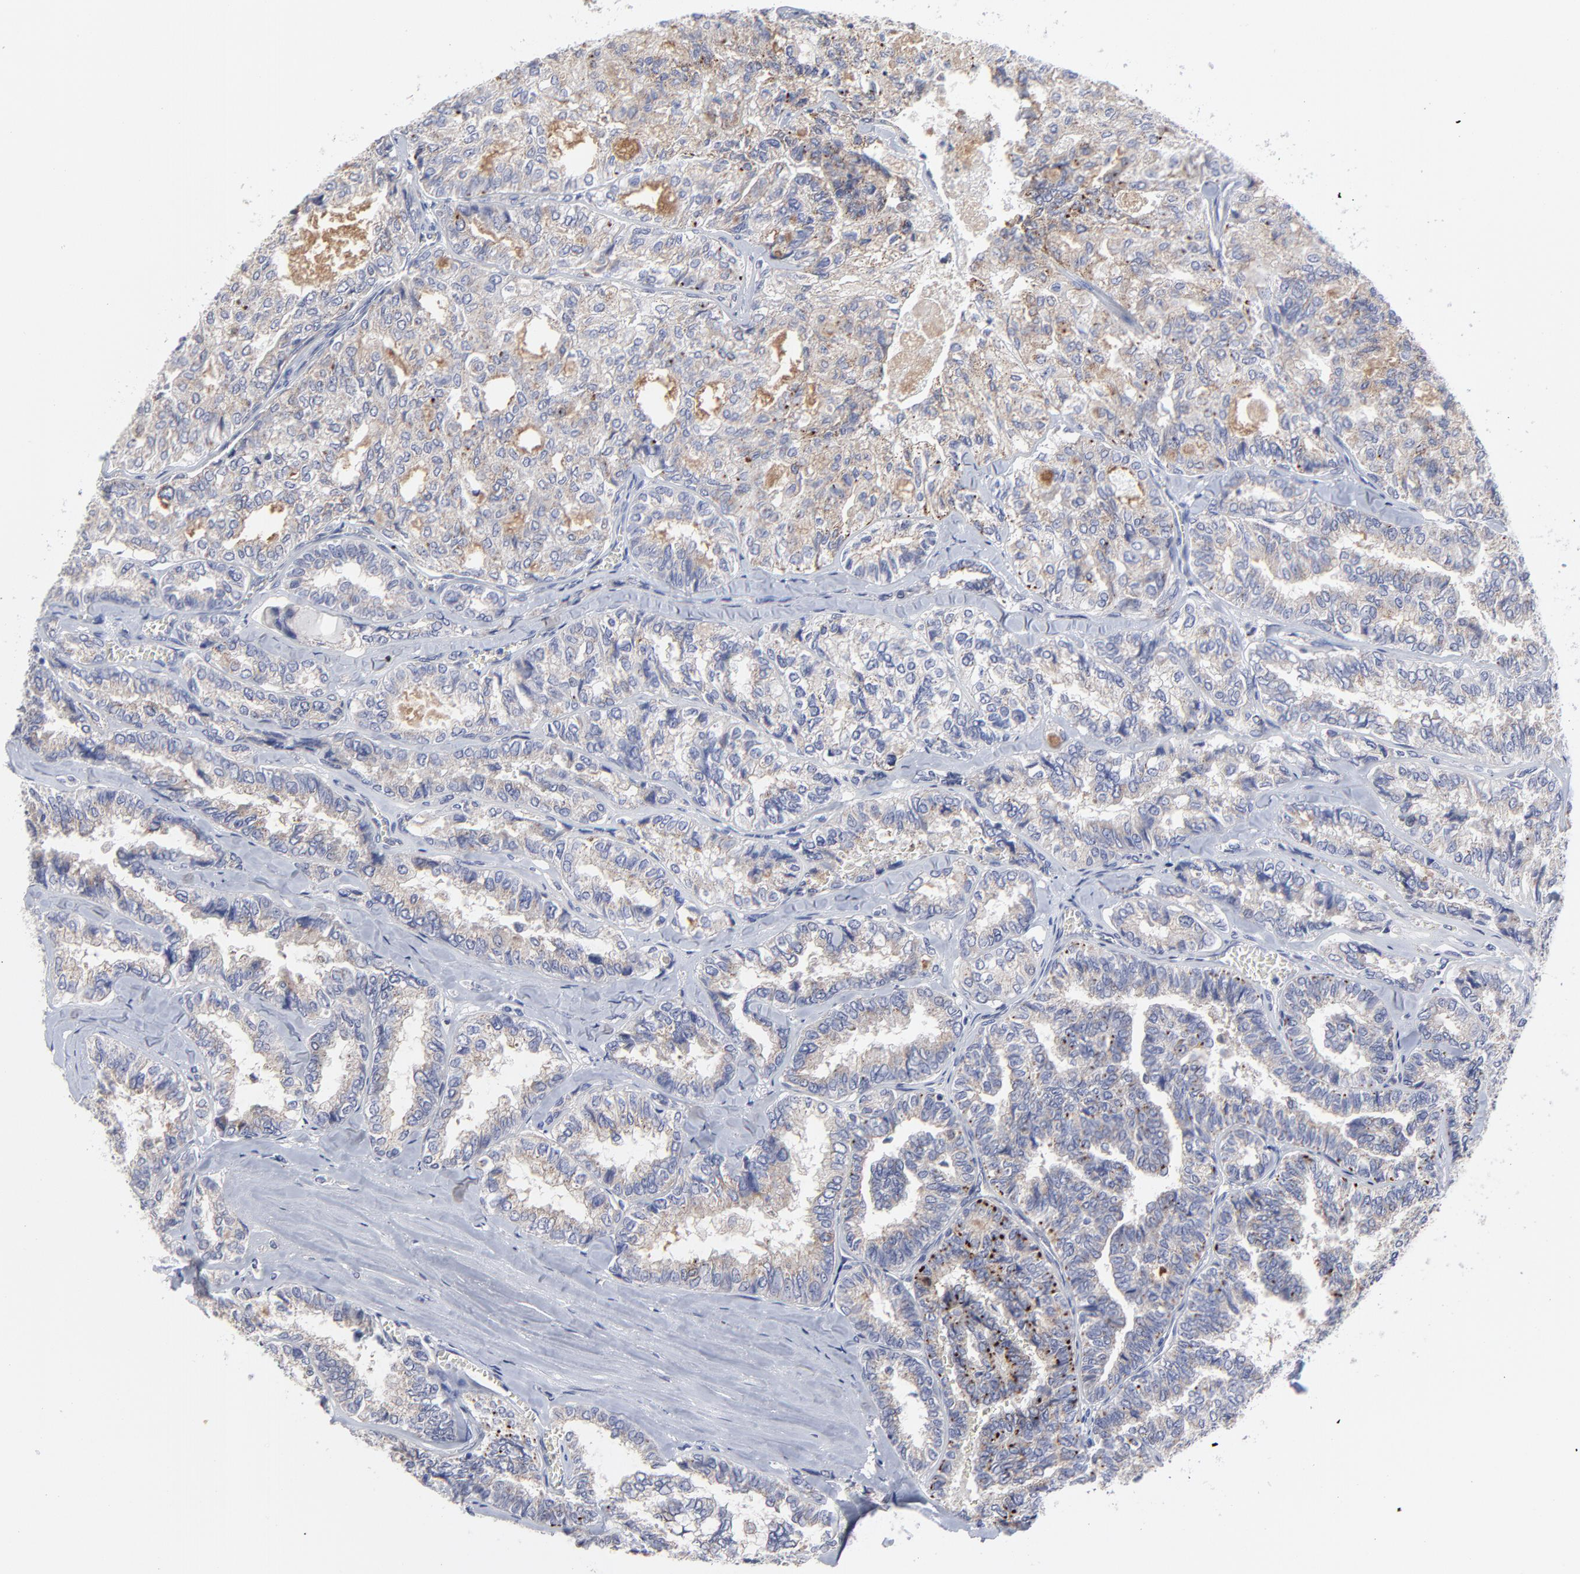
{"staining": {"intensity": "weak", "quantity": "<25%", "location": "cytoplasmic/membranous"}, "tissue": "thyroid cancer", "cell_type": "Tumor cells", "image_type": "cancer", "snomed": [{"axis": "morphology", "description": "Follicular adenoma carcinoma, NOS"}, {"axis": "topography", "description": "Thyroid gland"}], "caption": "An immunohistochemistry (IHC) photomicrograph of follicular adenoma carcinoma (thyroid) is shown. There is no staining in tumor cells of follicular adenoma carcinoma (thyroid). (Brightfield microscopy of DAB immunohistochemistry (IHC) at high magnification).", "gene": "NCAPH", "patient": {"sex": "female", "age": 71}}